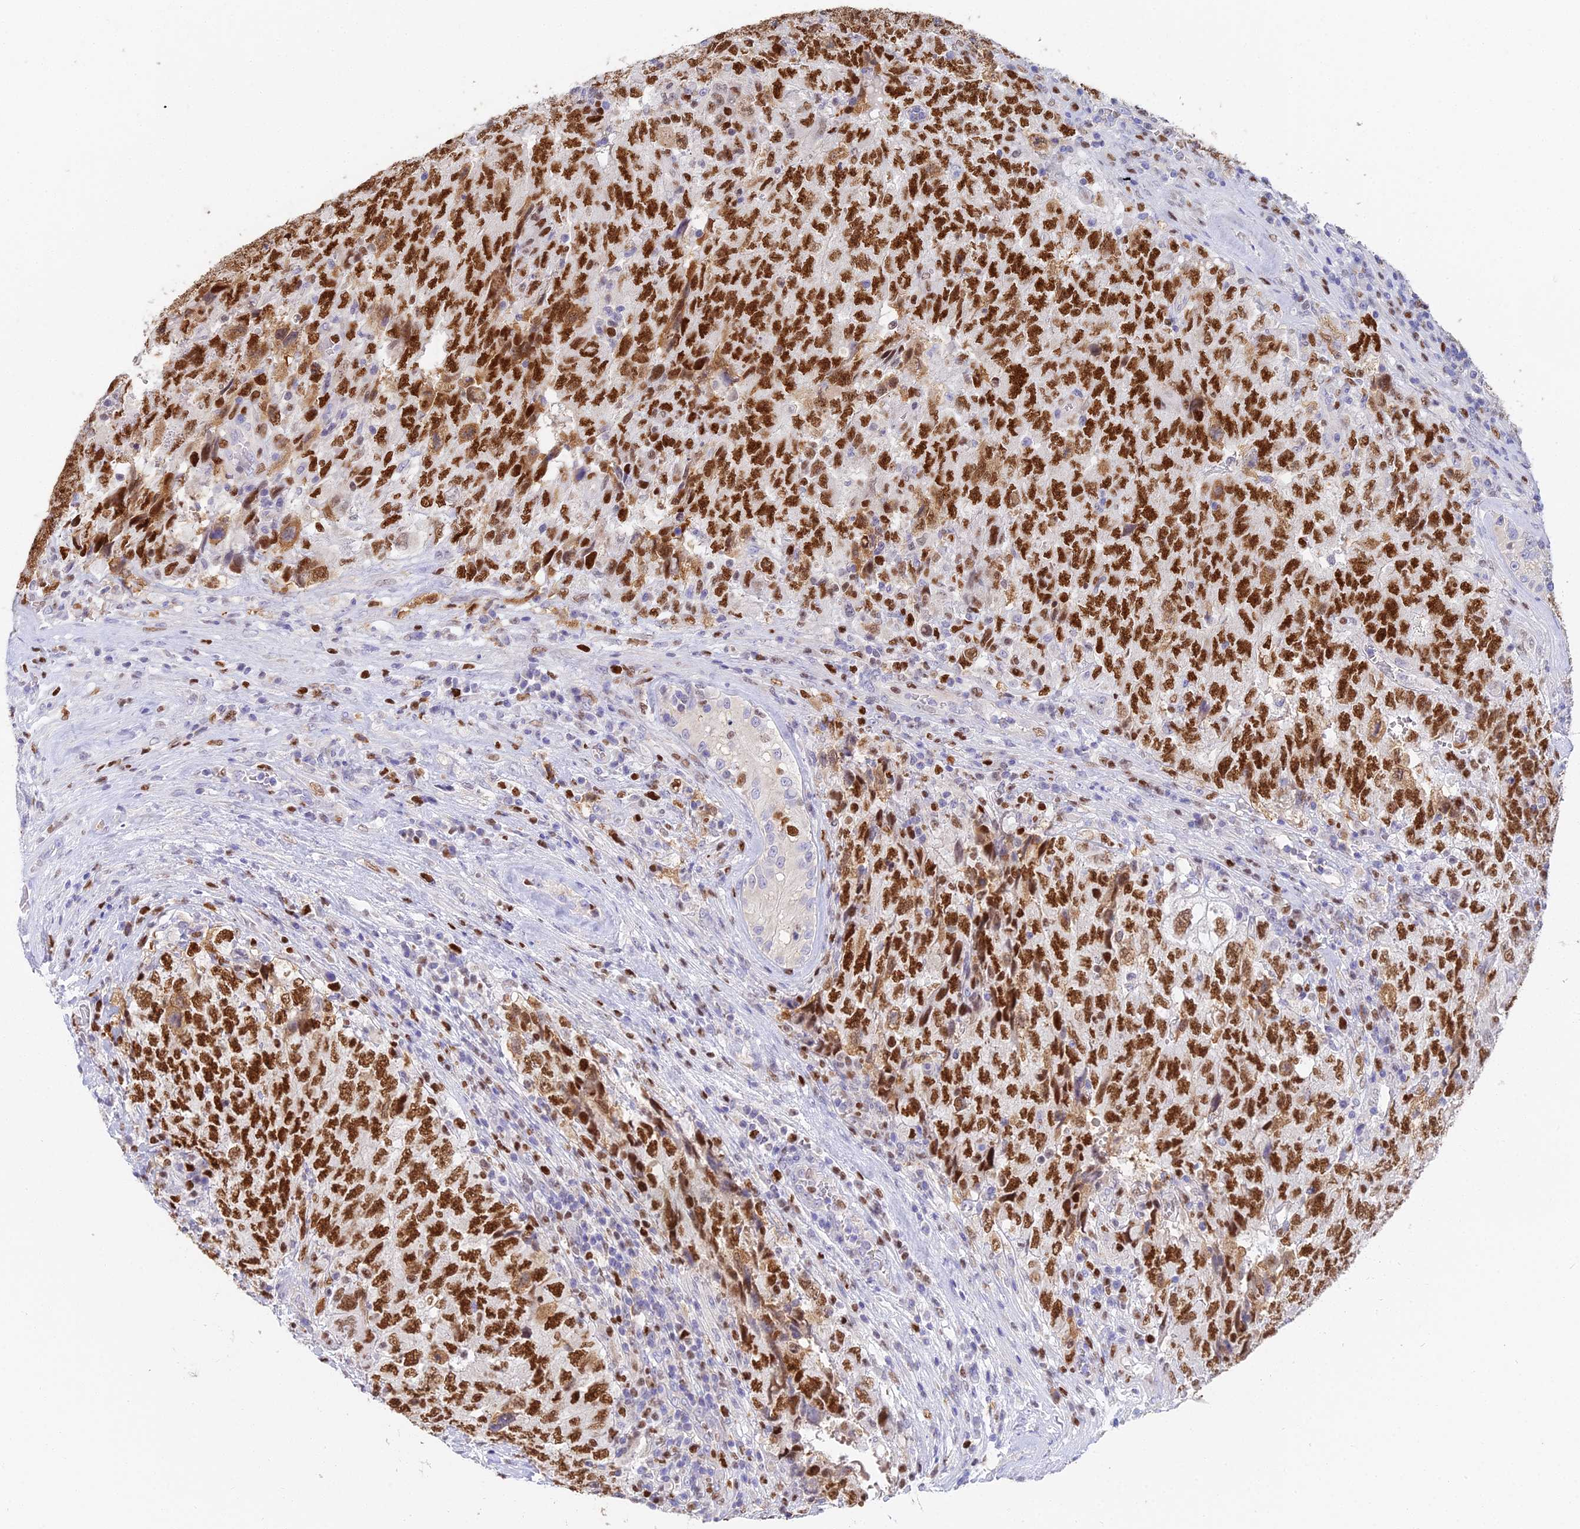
{"staining": {"intensity": "strong", "quantity": ">75%", "location": "nuclear"}, "tissue": "testis cancer", "cell_type": "Tumor cells", "image_type": "cancer", "snomed": [{"axis": "morphology", "description": "Carcinoma, Embryonal, NOS"}, {"axis": "topography", "description": "Testis"}], "caption": "A brown stain shows strong nuclear expression of a protein in embryonal carcinoma (testis) tumor cells.", "gene": "MCM2", "patient": {"sex": "male", "age": 34}}